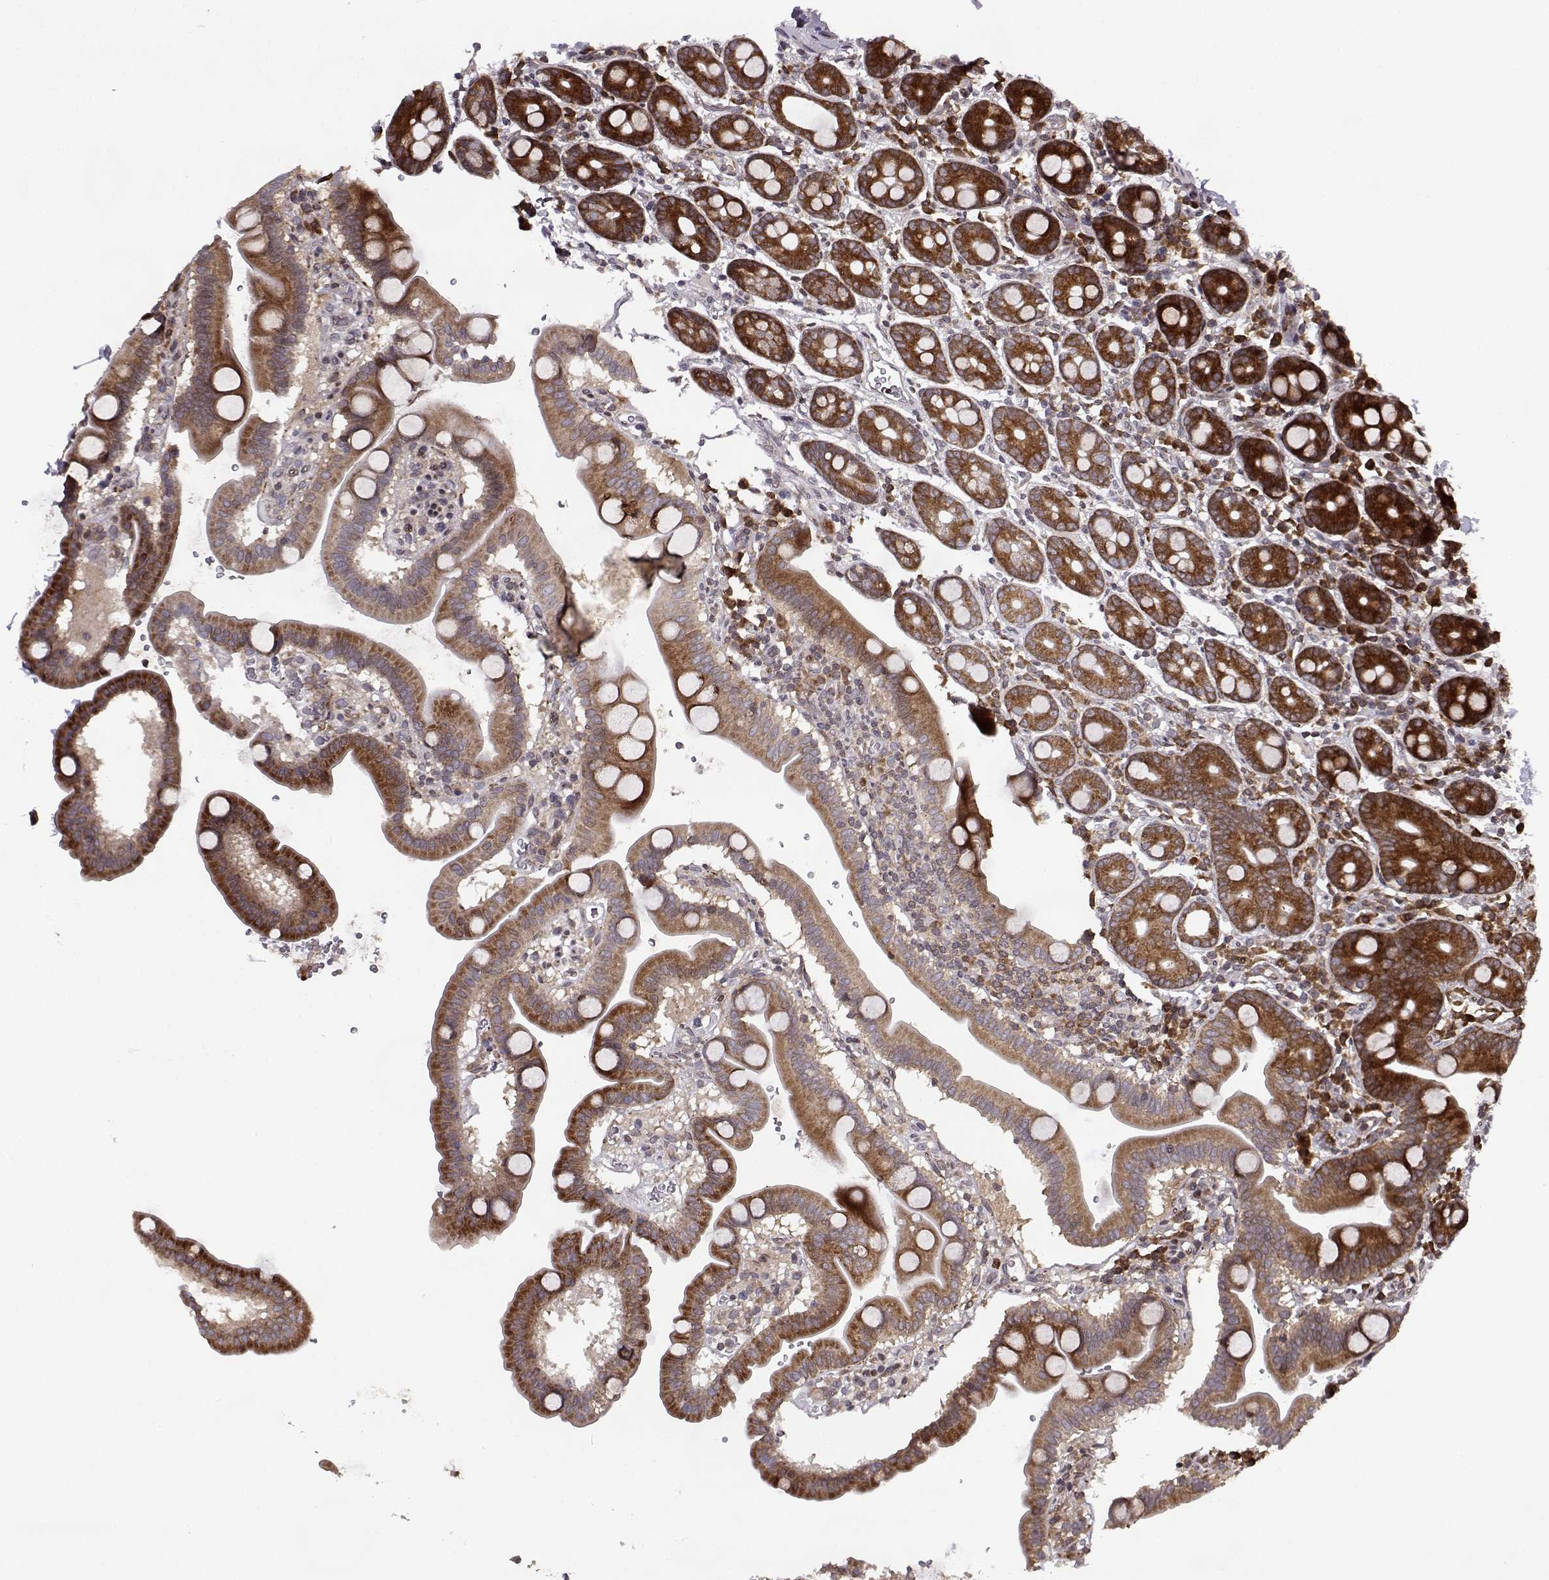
{"staining": {"intensity": "strong", "quantity": ">75%", "location": "cytoplasmic/membranous"}, "tissue": "duodenum", "cell_type": "Glandular cells", "image_type": "normal", "snomed": [{"axis": "morphology", "description": "Normal tissue, NOS"}, {"axis": "topography", "description": "Duodenum"}], "caption": "Brown immunohistochemical staining in unremarkable duodenum demonstrates strong cytoplasmic/membranous staining in about >75% of glandular cells.", "gene": "RPL31", "patient": {"sex": "male", "age": 59}}